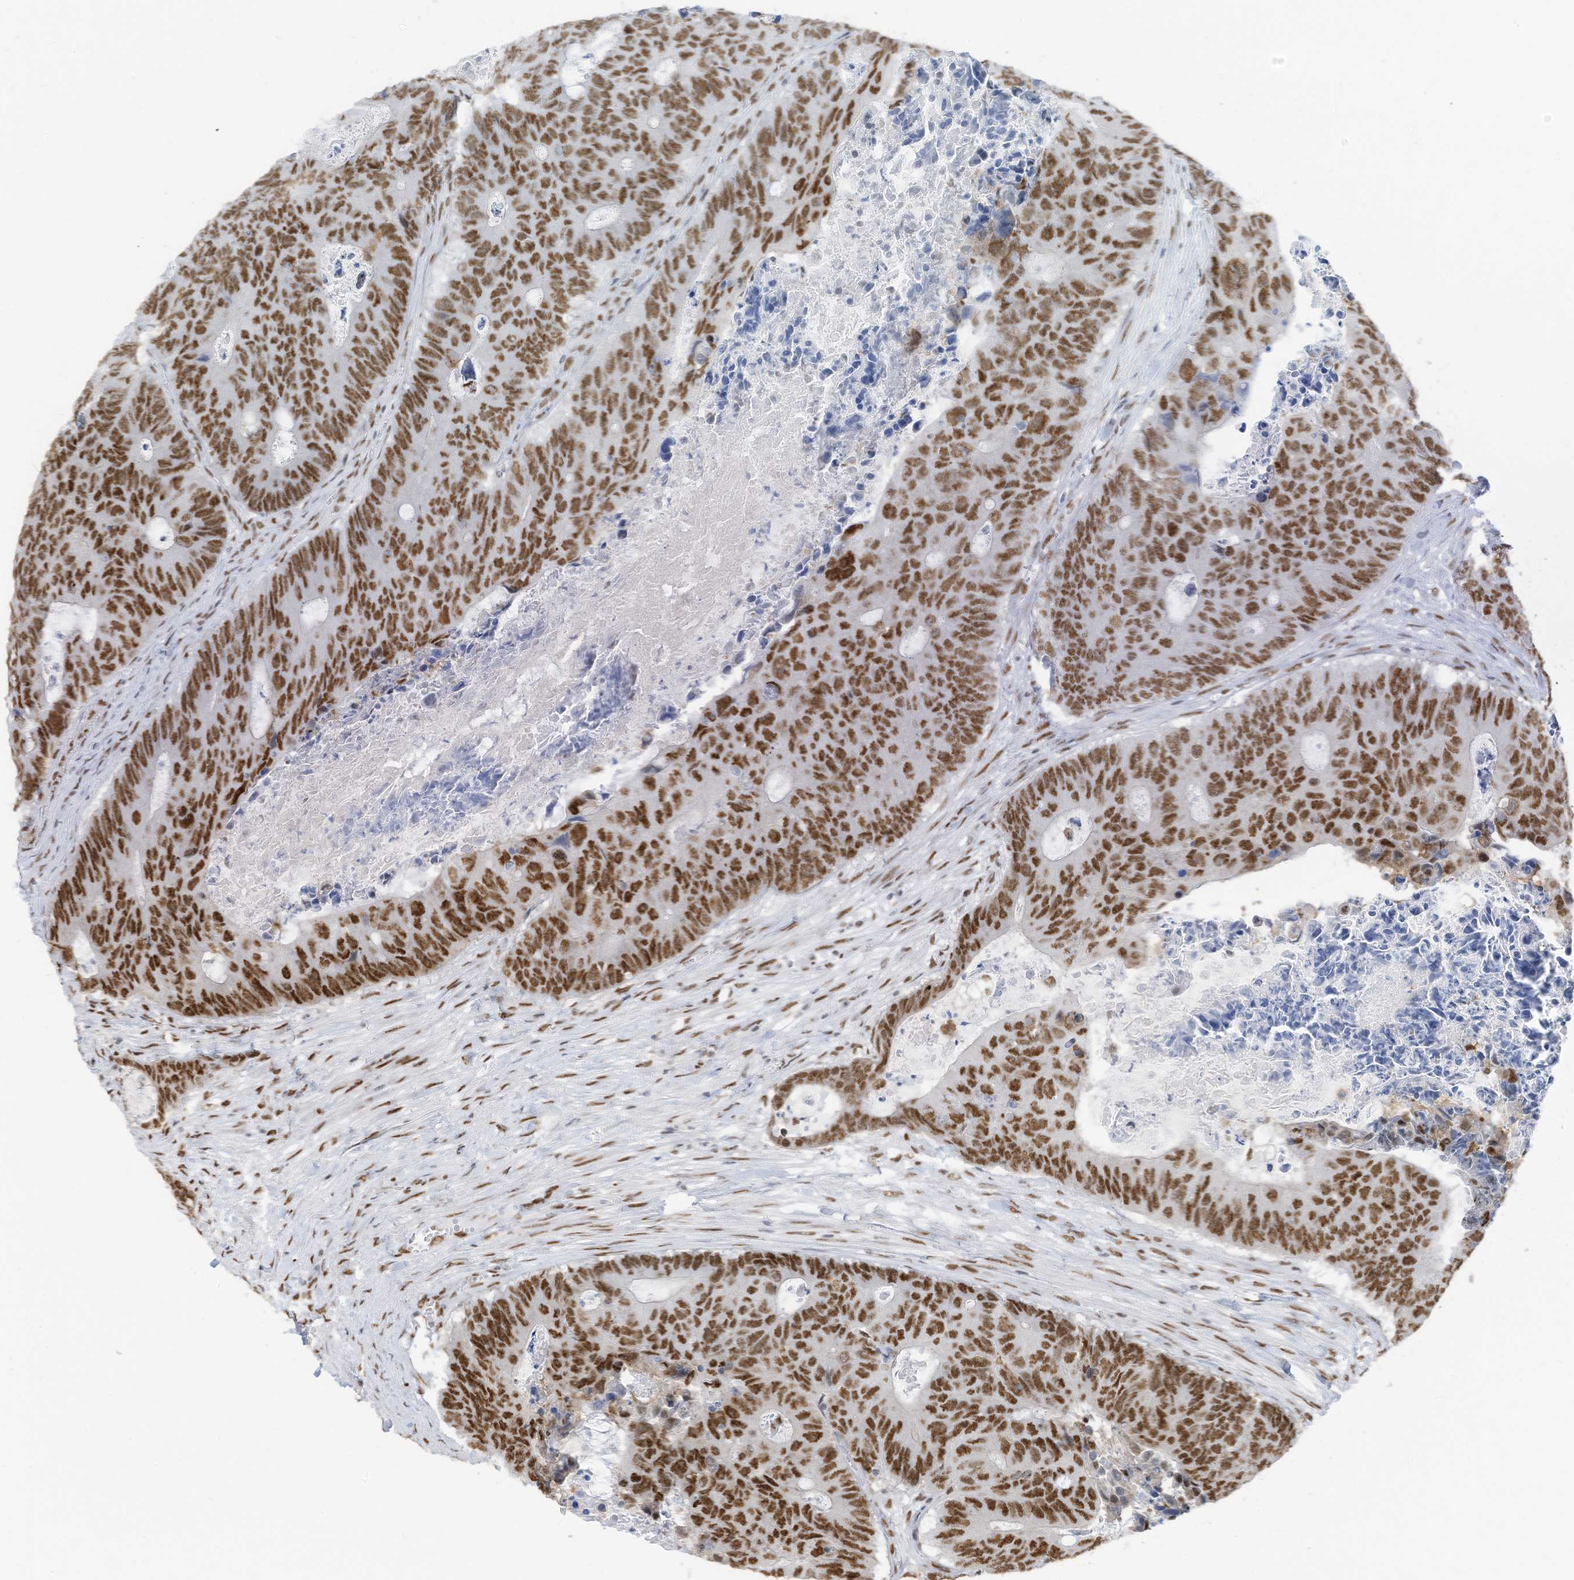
{"staining": {"intensity": "strong", "quantity": ">75%", "location": "nuclear"}, "tissue": "colorectal cancer", "cell_type": "Tumor cells", "image_type": "cancer", "snomed": [{"axis": "morphology", "description": "Adenocarcinoma, NOS"}, {"axis": "topography", "description": "Colon"}], "caption": "Colorectal adenocarcinoma stained with immunohistochemistry (IHC) reveals strong nuclear staining in approximately >75% of tumor cells.", "gene": "KHSRP", "patient": {"sex": "male", "age": 87}}